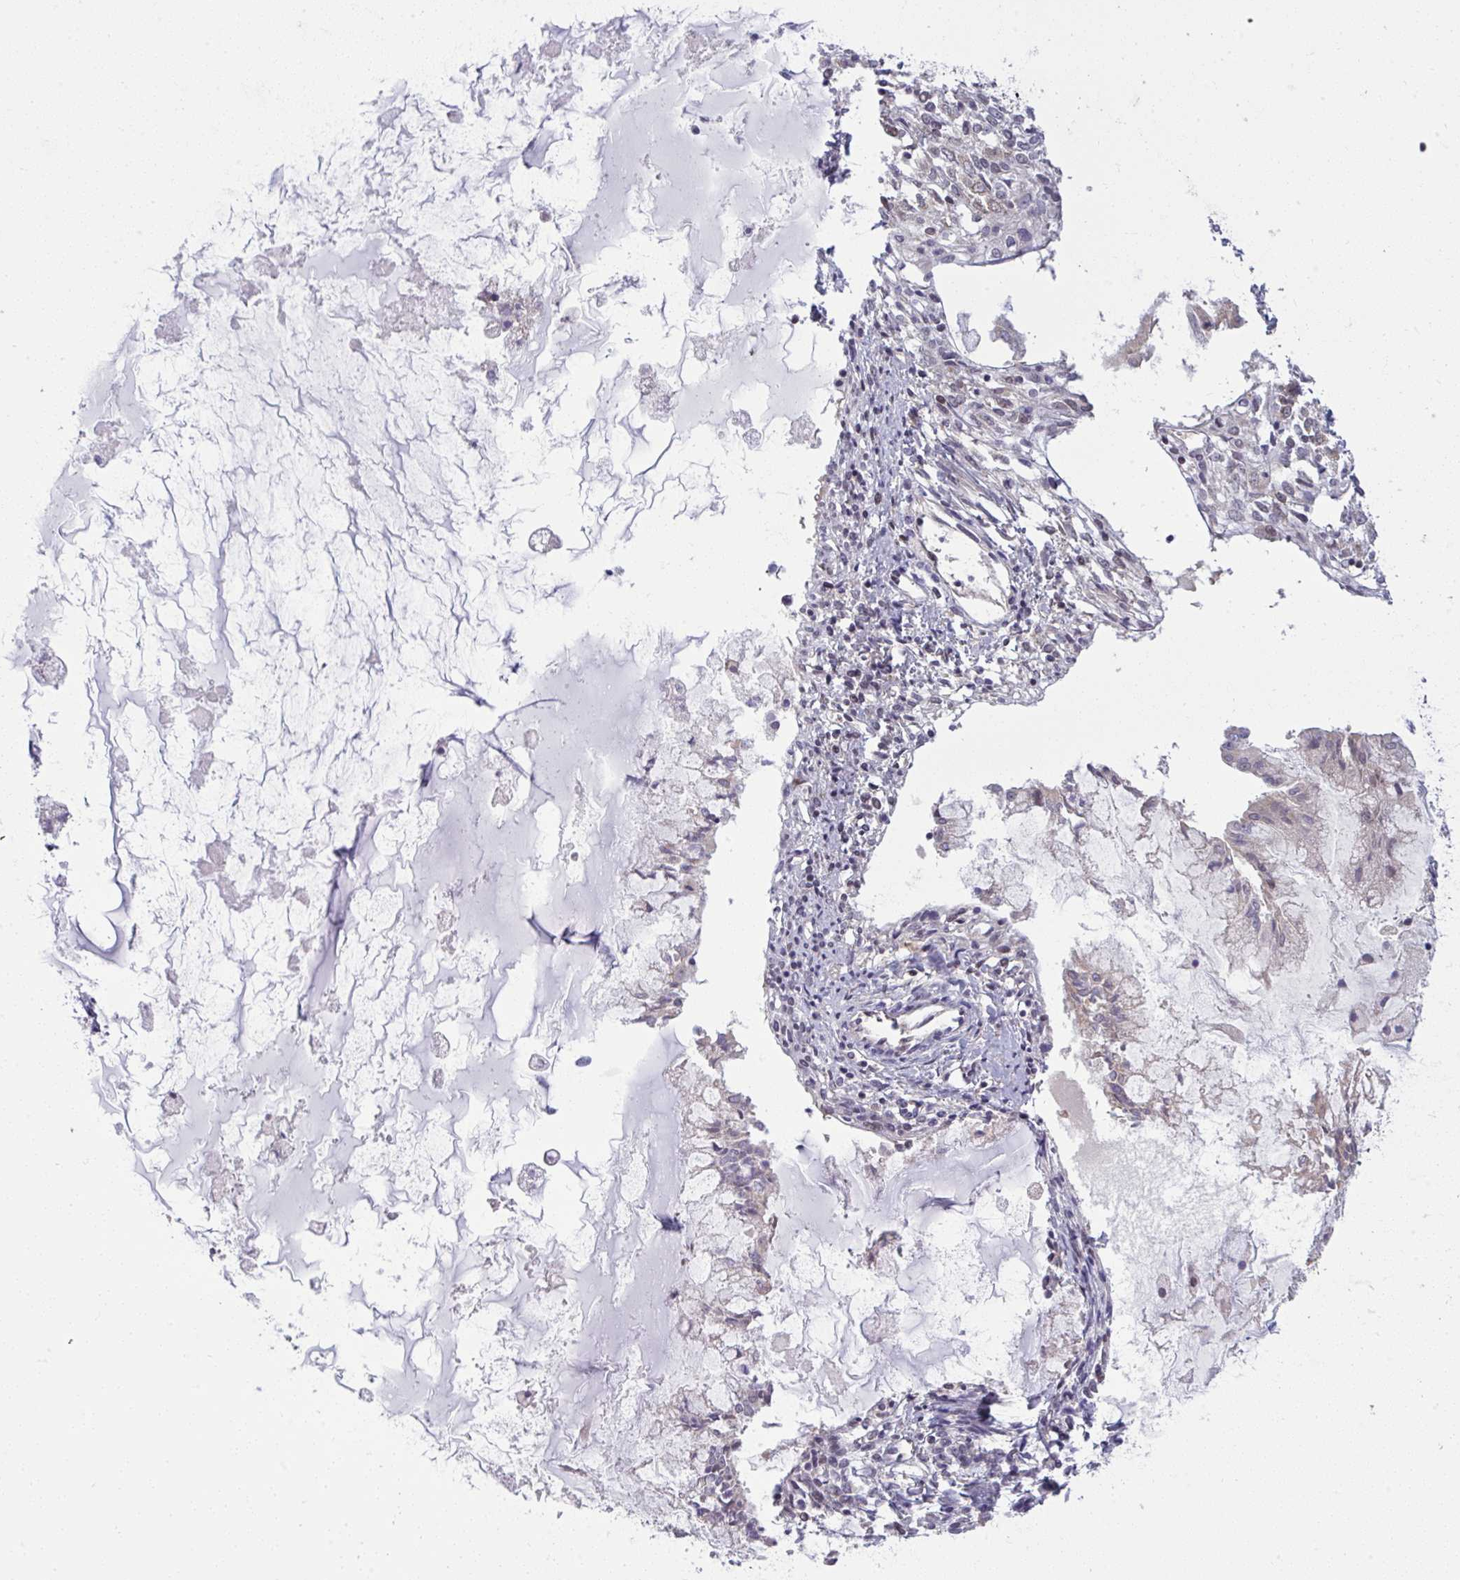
{"staining": {"intensity": "negative", "quantity": "none", "location": "none"}, "tissue": "ovarian cancer", "cell_type": "Tumor cells", "image_type": "cancer", "snomed": [{"axis": "morphology", "description": "Cystadenocarcinoma, mucinous, NOS"}, {"axis": "topography", "description": "Ovary"}], "caption": "Immunohistochemical staining of ovarian cancer (mucinous cystadenocarcinoma) demonstrates no significant expression in tumor cells.", "gene": "KLF2", "patient": {"sex": "female", "age": 34}}